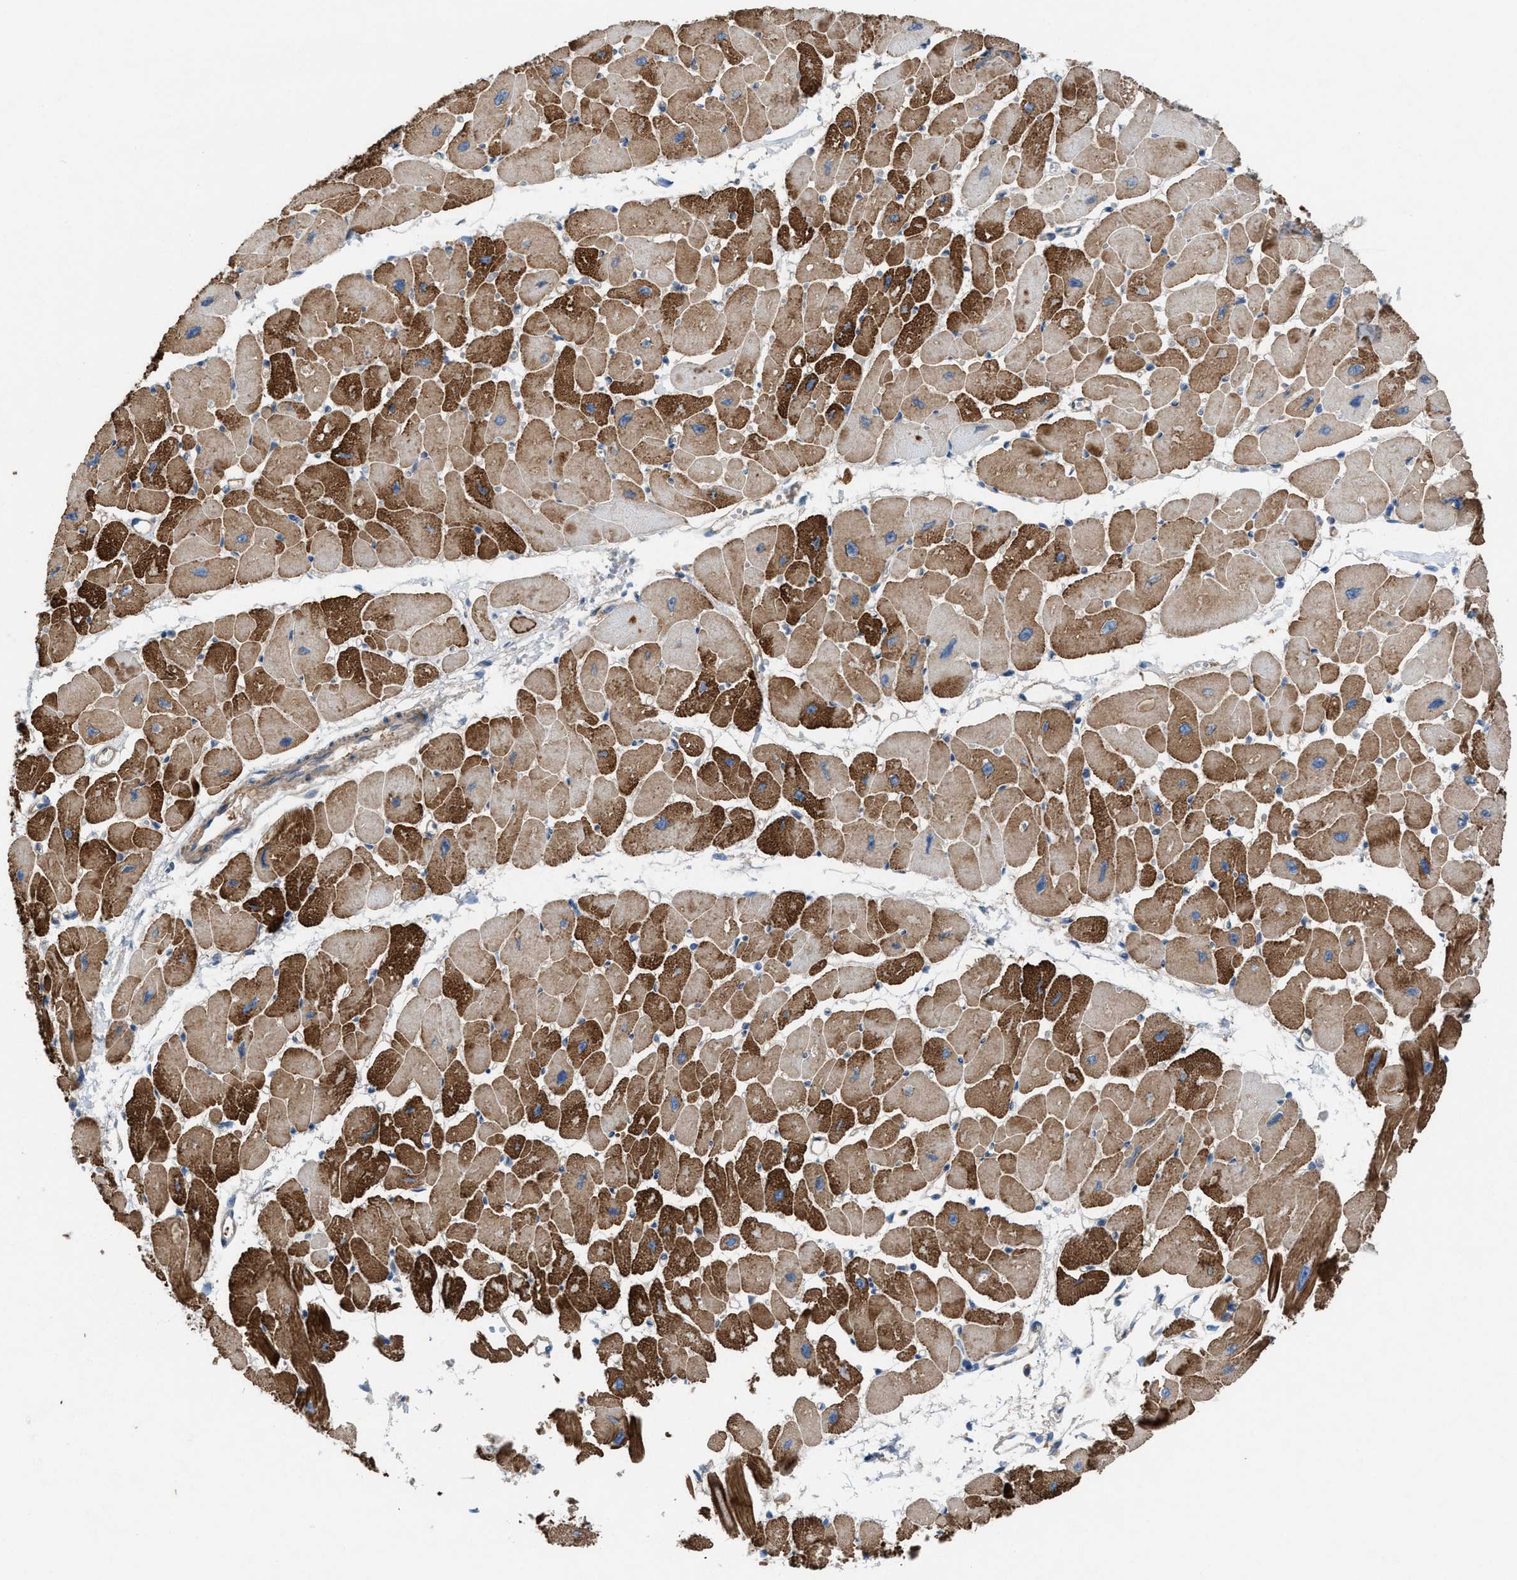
{"staining": {"intensity": "strong", "quantity": ">75%", "location": "cytoplasmic/membranous"}, "tissue": "heart muscle", "cell_type": "Cardiomyocytes", "image_type": "normal", "snomed": [{"axis": "morphology", "description": "Normal tissue, NOS"}, {"axis": "topography", "description": "Heart"}], "caption": "Benign heart muscle shows strong cytoplasmic/membranous expression in approximately >75% of cardiomyocytes, visualized by immunohistochemistry.", "gene": "TPK1", "patient": {"sex": "female", "age": 54}}